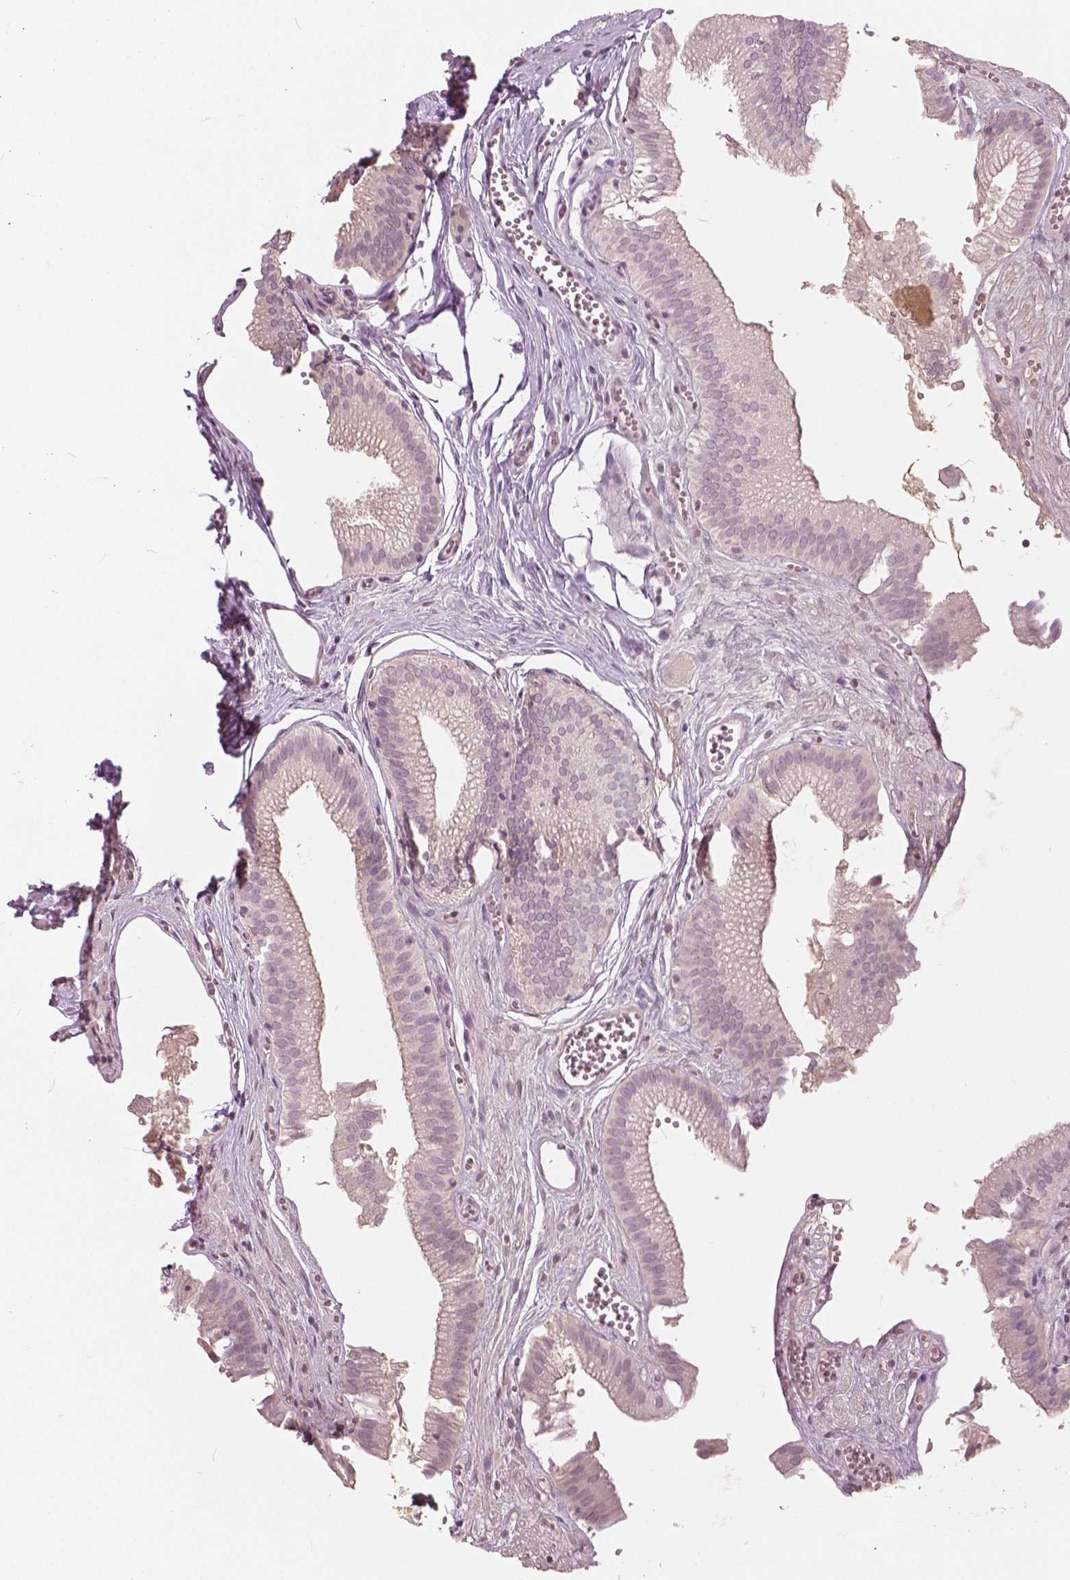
{"staining": {"intensity": "weak", "quantity": "<25%", "location": "nuclear"}, "tissue": "gallbladder", "cell_type": "Glandular cells", "image_type": "normal", "snomed": [{"axis": "morphology", "description": "Normal tissue, NOS"}, {"axis": "topography", "description": "Gallbladder"}, {"axis": "topography", "description": "Peripheral nerve tissue"}], "caption": "This is a histopathology image of immunohistochemistry (IHC) staining of benign gallbladder, which shows no expression in glandular cells.", "gene": "NANOG", "patient": {"sex": "male", "age": 17}}